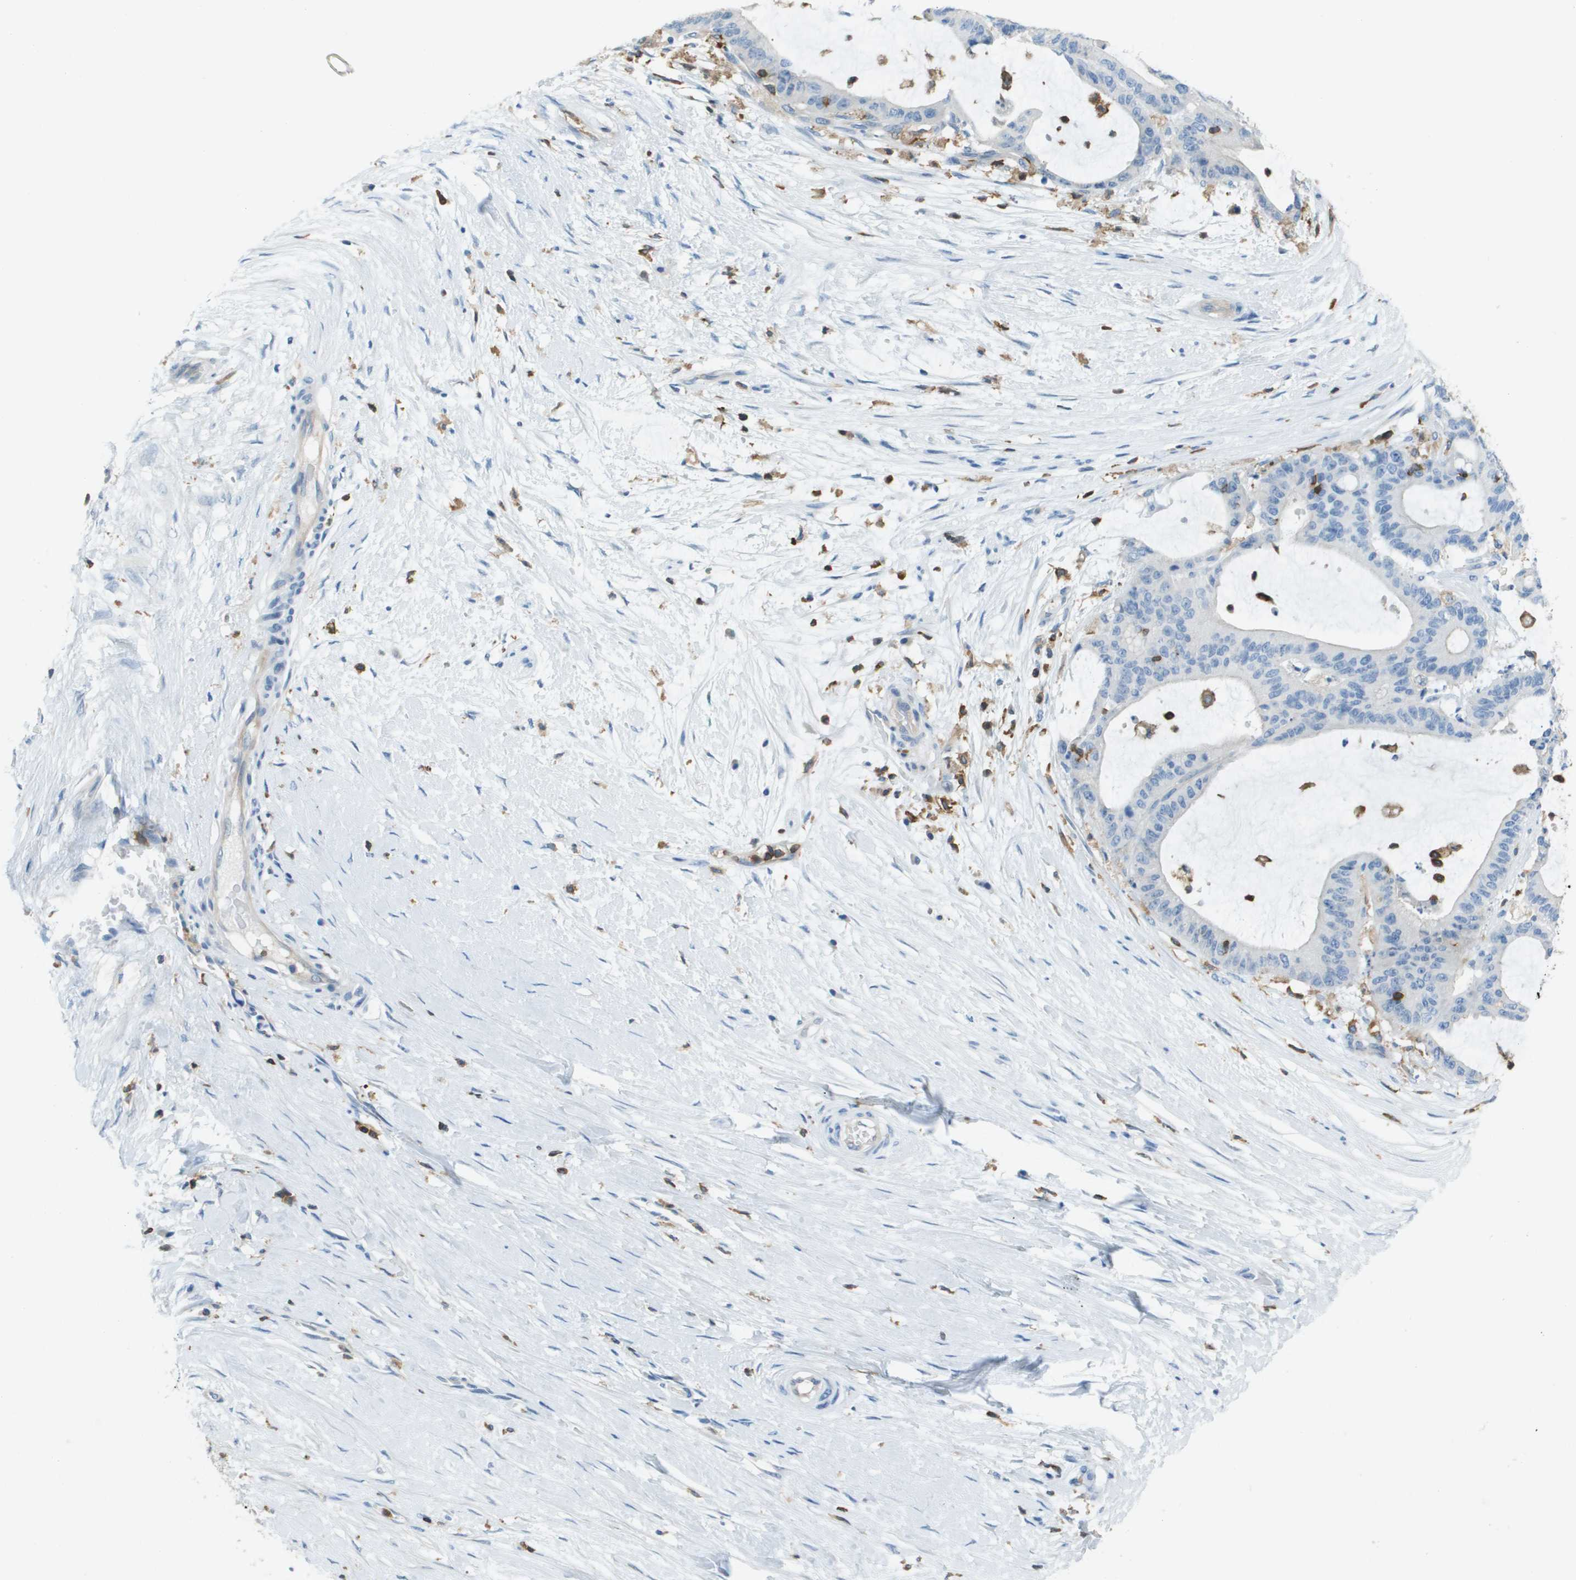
{"staining": {"intensity": "negative", "quantity": "none", "location": "none"}, "tissue": "liver cancer", "cell_type": "Tumor cells", "image_type": "cancer", "snomed": [{"axis": "morphology", "description": "Cholangiocarcinoma"}, {"axis": "topography", "description": "Liver"}], "caption": "Immunohistochemistry (IHC) of liver cholangiocarcinoma shows no expression in tumor cells. (DAB immunohistochemistry (IHC) with hematoxylin counter stain).", "gene": "APBB1IP", "patient": {"sex": "female", "age": 73}}